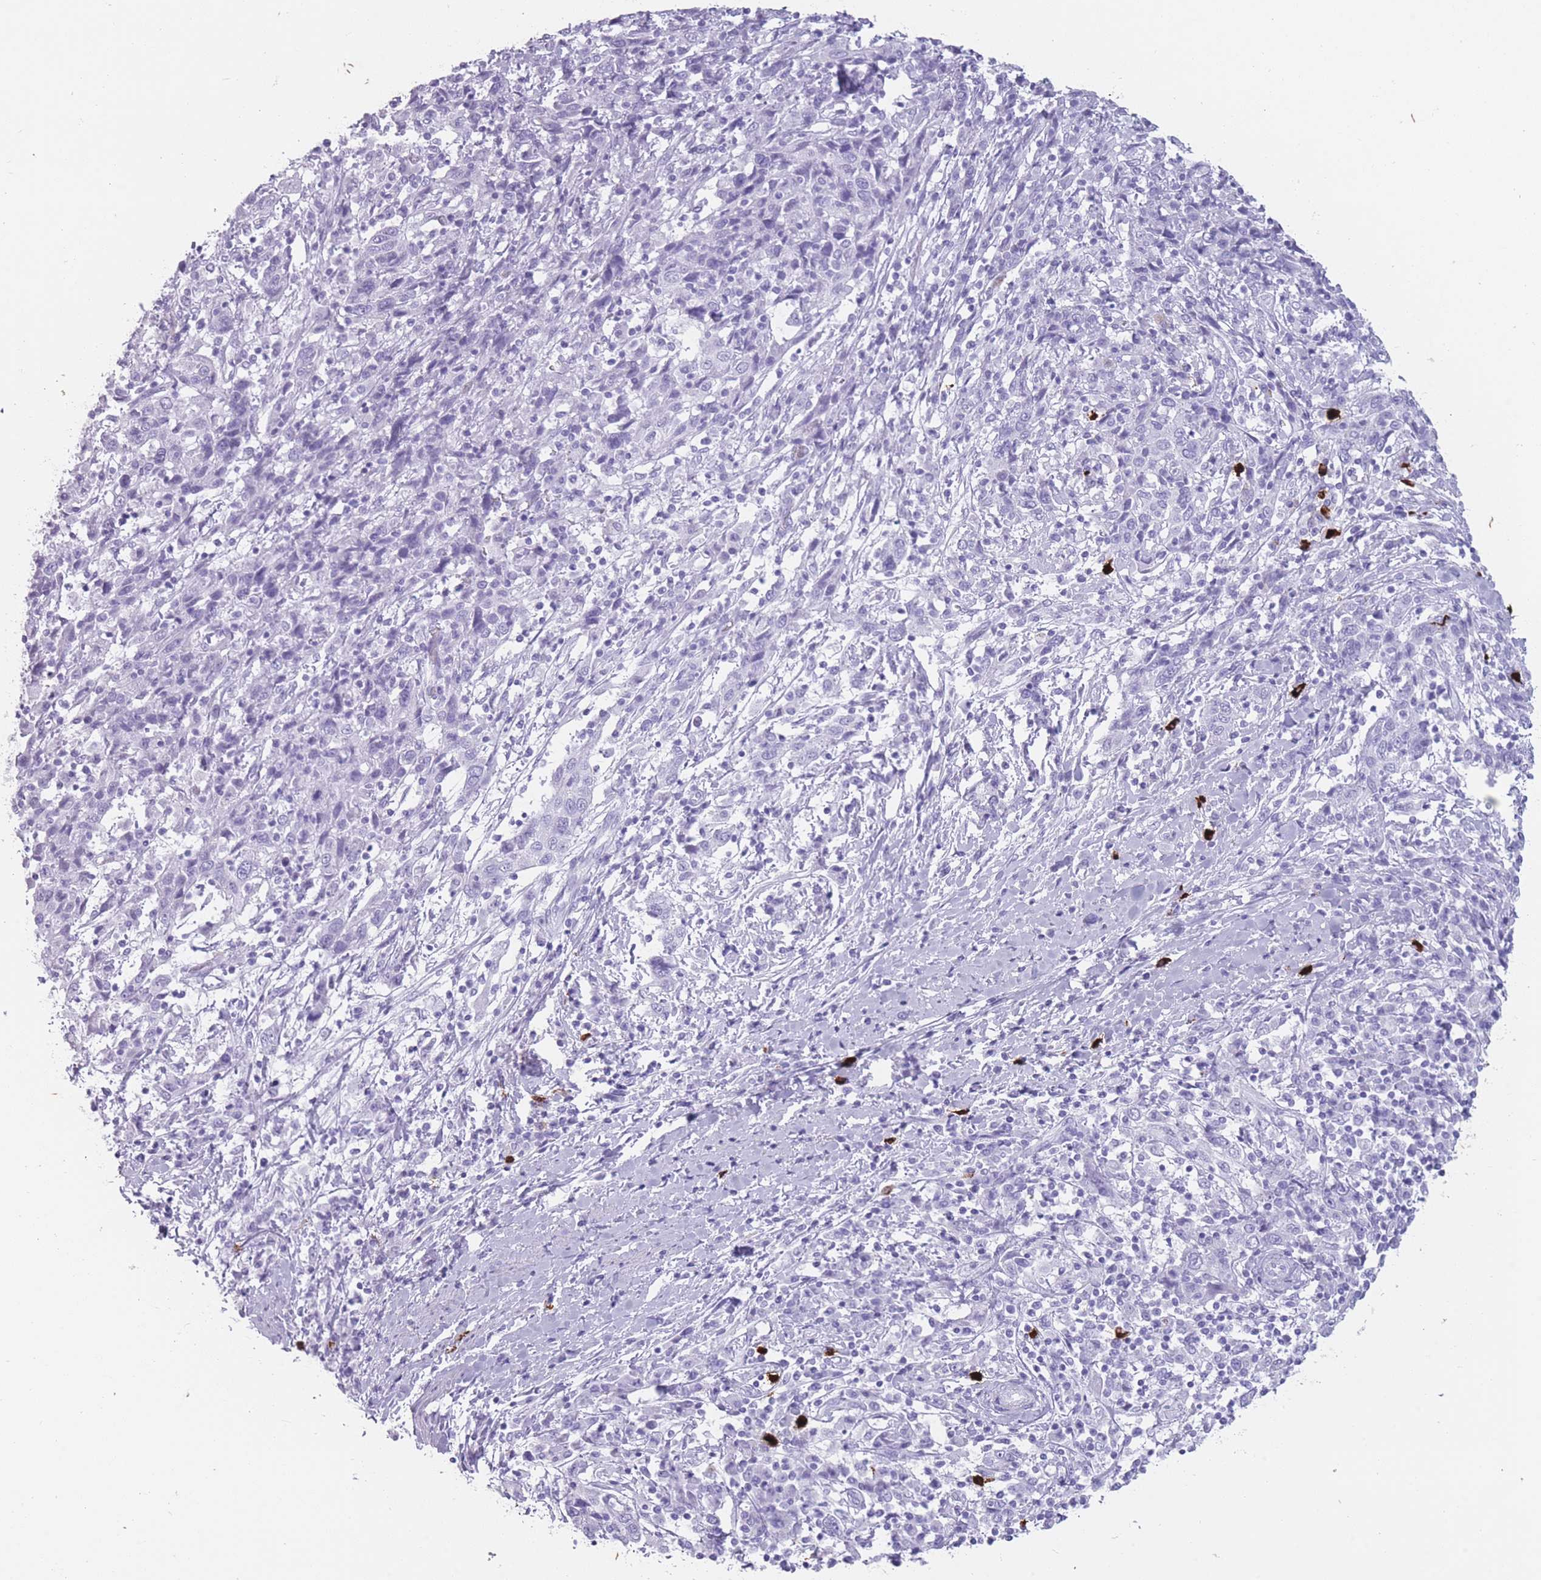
{"staining": {"intensity": "negative", "quantity": "none", "location": "none"}, "tissue": "cervical cancer", "cell_type": "Tumor cells", "image_type": "cancer", "snomed": [{"axis": "morphology", "description": "Squamous cell carcinoma, NOS"}, {"axis": "topography", "description": "Cervix"}], "caption": "Immunohistochemistry photomicrograph of neoplastic tissue: human cervical squamous cell carcinoma stained with DAB reveals no significant protein expression in tumor cells.", "gene": "OR4F21", "patient": {"sex": "female", "age": 46}}